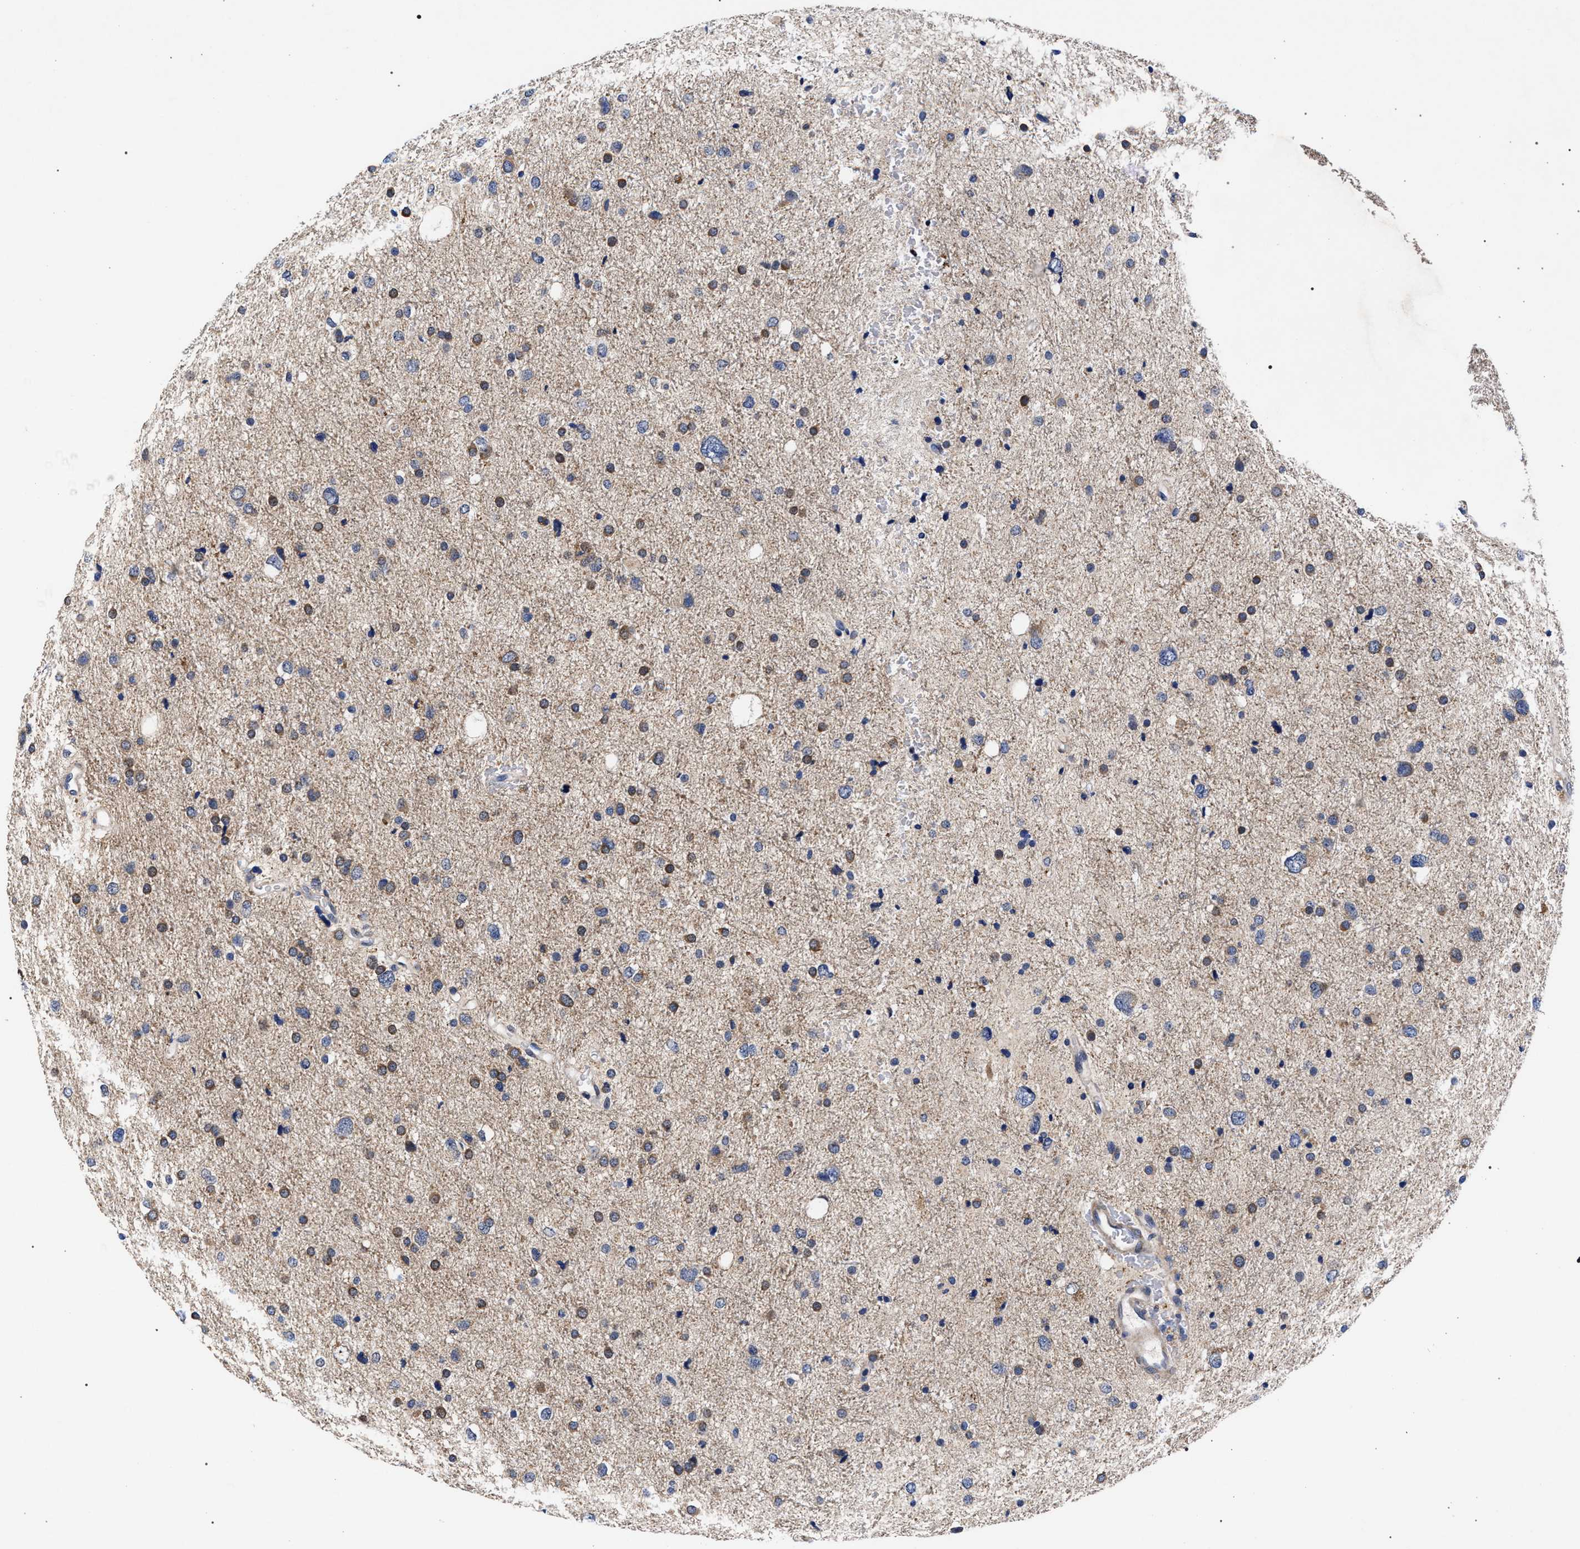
{"staining": {"intensity": "moderate", "quantity": "25%-75%", "location": "cytoplasmic/membranous"}, "tissue": "glioma", "cell_type": "Tumor cells", "image_type": "cancer", "snomed": [{"axis": "morphology", "description": "Glioma, malignant, Low grade"}, {"axis": "topography", "description": "Brain"}], "caption": "IHC micrograph of human malignant low-grade glioma stained for a protein (brown), which reveals medium levels of moderate cytoplasmic/membranous expression in approximately 25%-75% of tumor cells.", "gene": "CFAP95", "patient": {"sex": "female", "age": 37}}